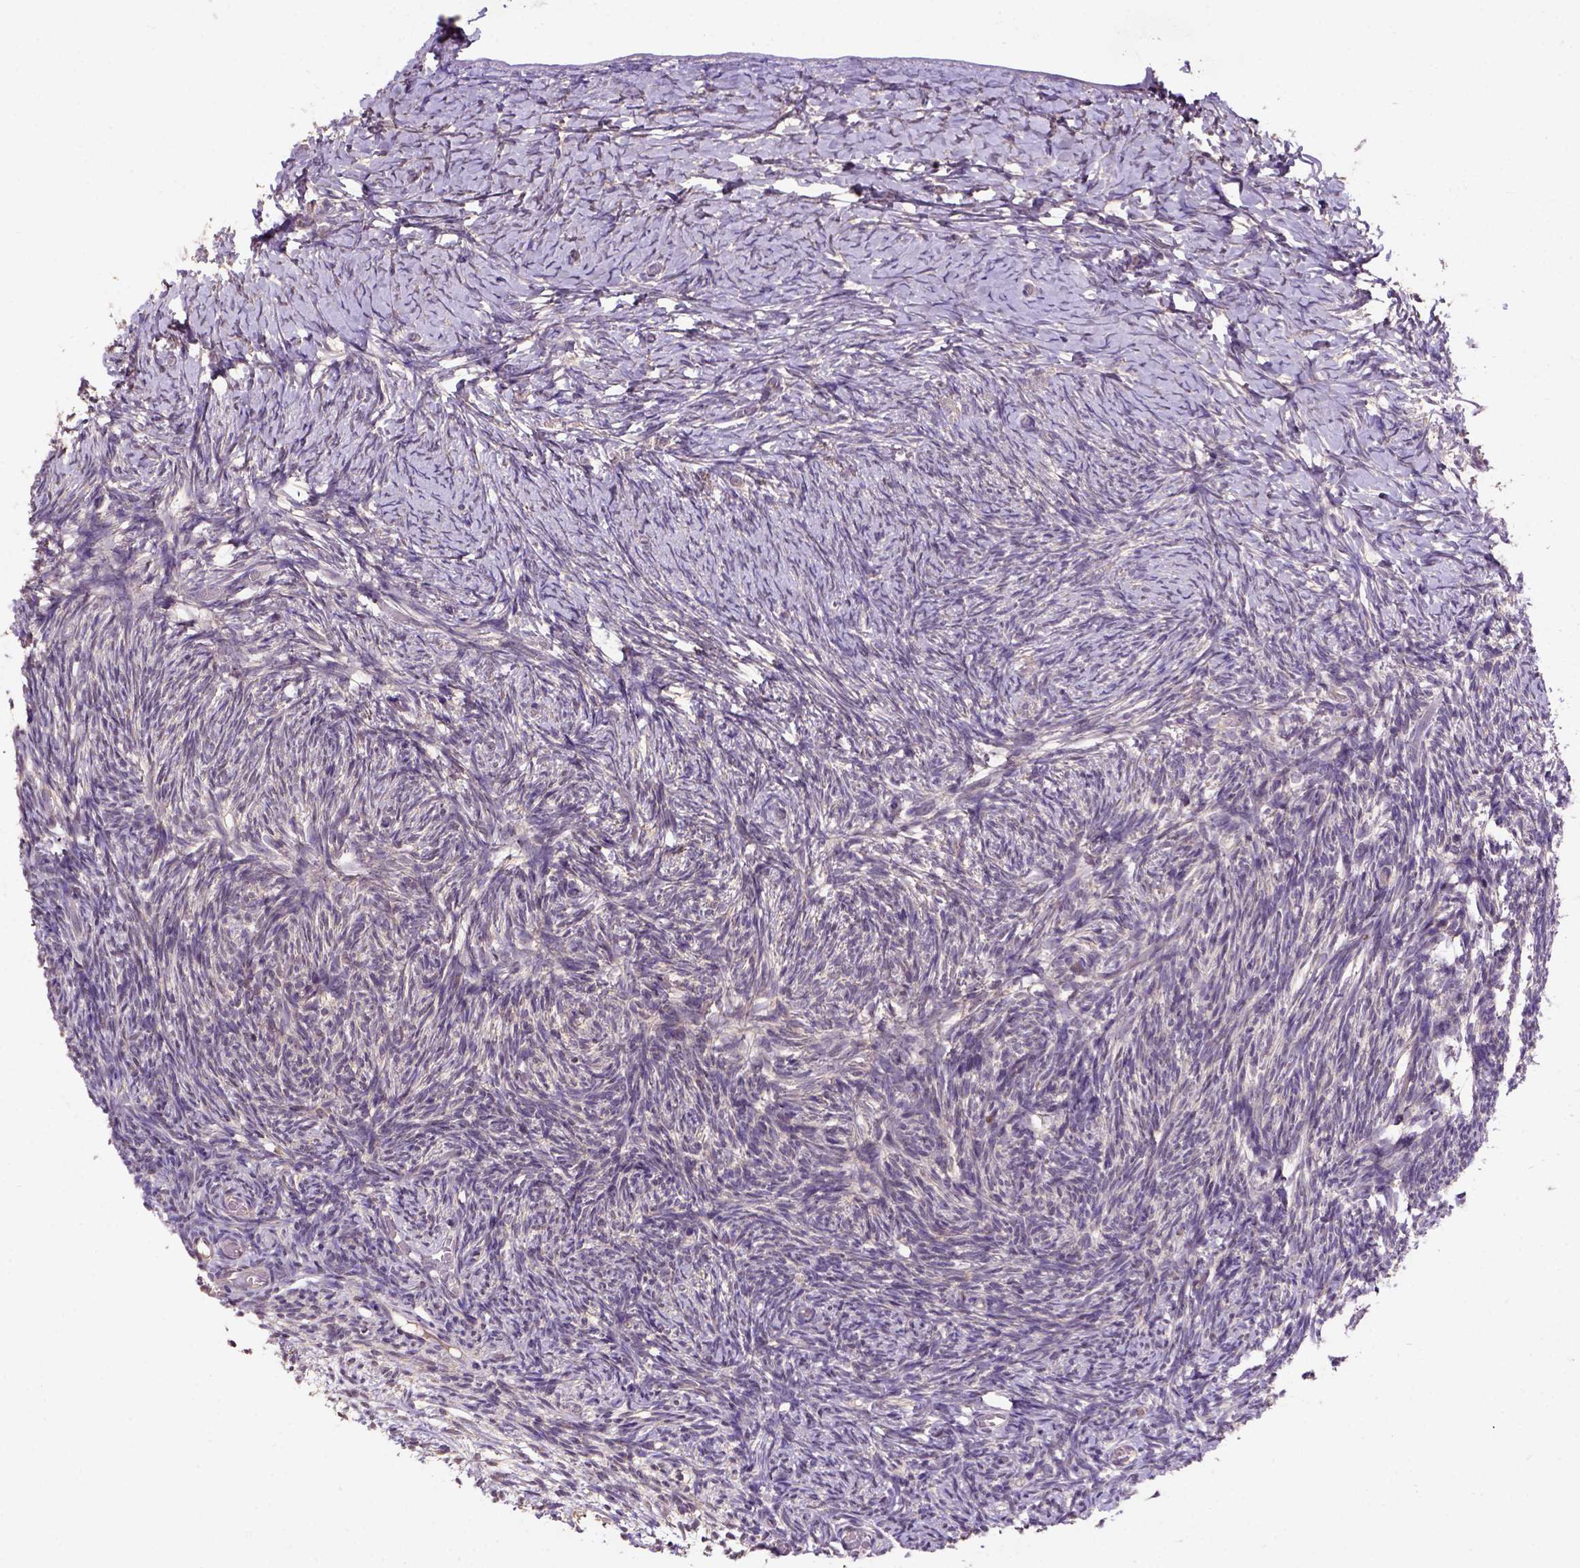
{"staining": {"intensity": "moderate", "quantity": ">75%", "location": "cytoplasmic/membranous"}, "tissue": "ovary", "cell_type": "Follicle cells", "image_type": "normal", "snomed": [{"axis": "morphology", "description": "Normal tissue, NOS"}, {"axis": "topography", "description": "Ovary"}], "caption": "Ovary stained with immunohistochemistry displays moderate cytoplasmic/membranous expression in about >75% of follicle cells. (DAB (3,3'-diaminobenzidine) = brown stain, brightfield microscopy at high magnification).", "gene": "KBTBD8", "patient": {"sex": "female", "age": 39}}